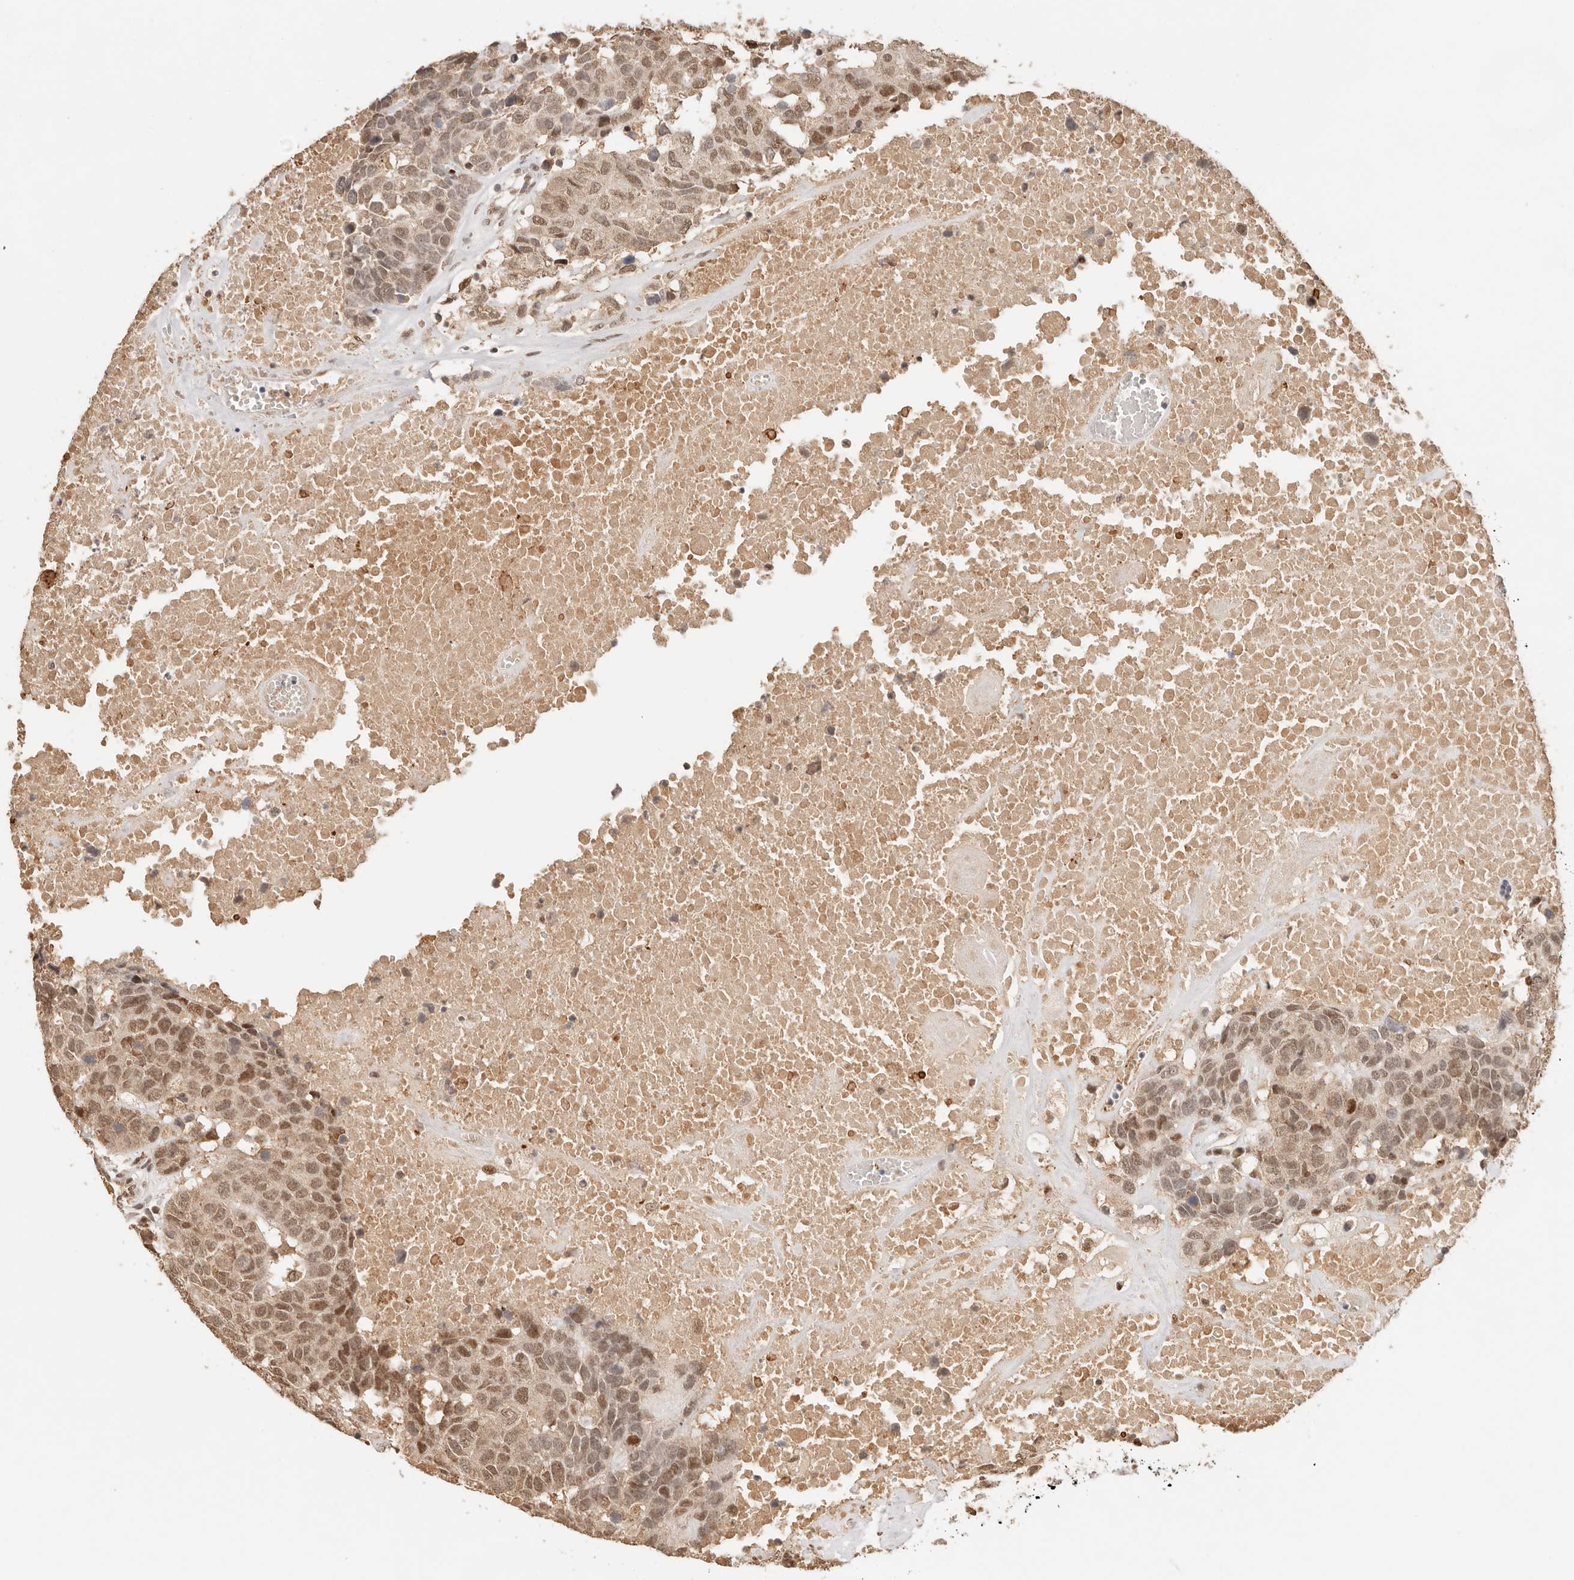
{"staining": {"intensity": "moderate", "quantity": ">75%", "location": "nuclear"}, "tissue": "head and neck cancer", "cell_type": "Tumor cells", "image_type": "cancer", "snomed": [{"axis": "morphology", "description": "Squamous cell carcinoma, NOS"}, {"axis": "topography", "description": "Head-Neck"}], "caption": "Moderate nuclear staining is present in approximately >75% of tumor cells in head and neck cancer (squamous cell carcinoma).", "gene": "NPAS2", "patient": {"sex": "male", "age": 66}}